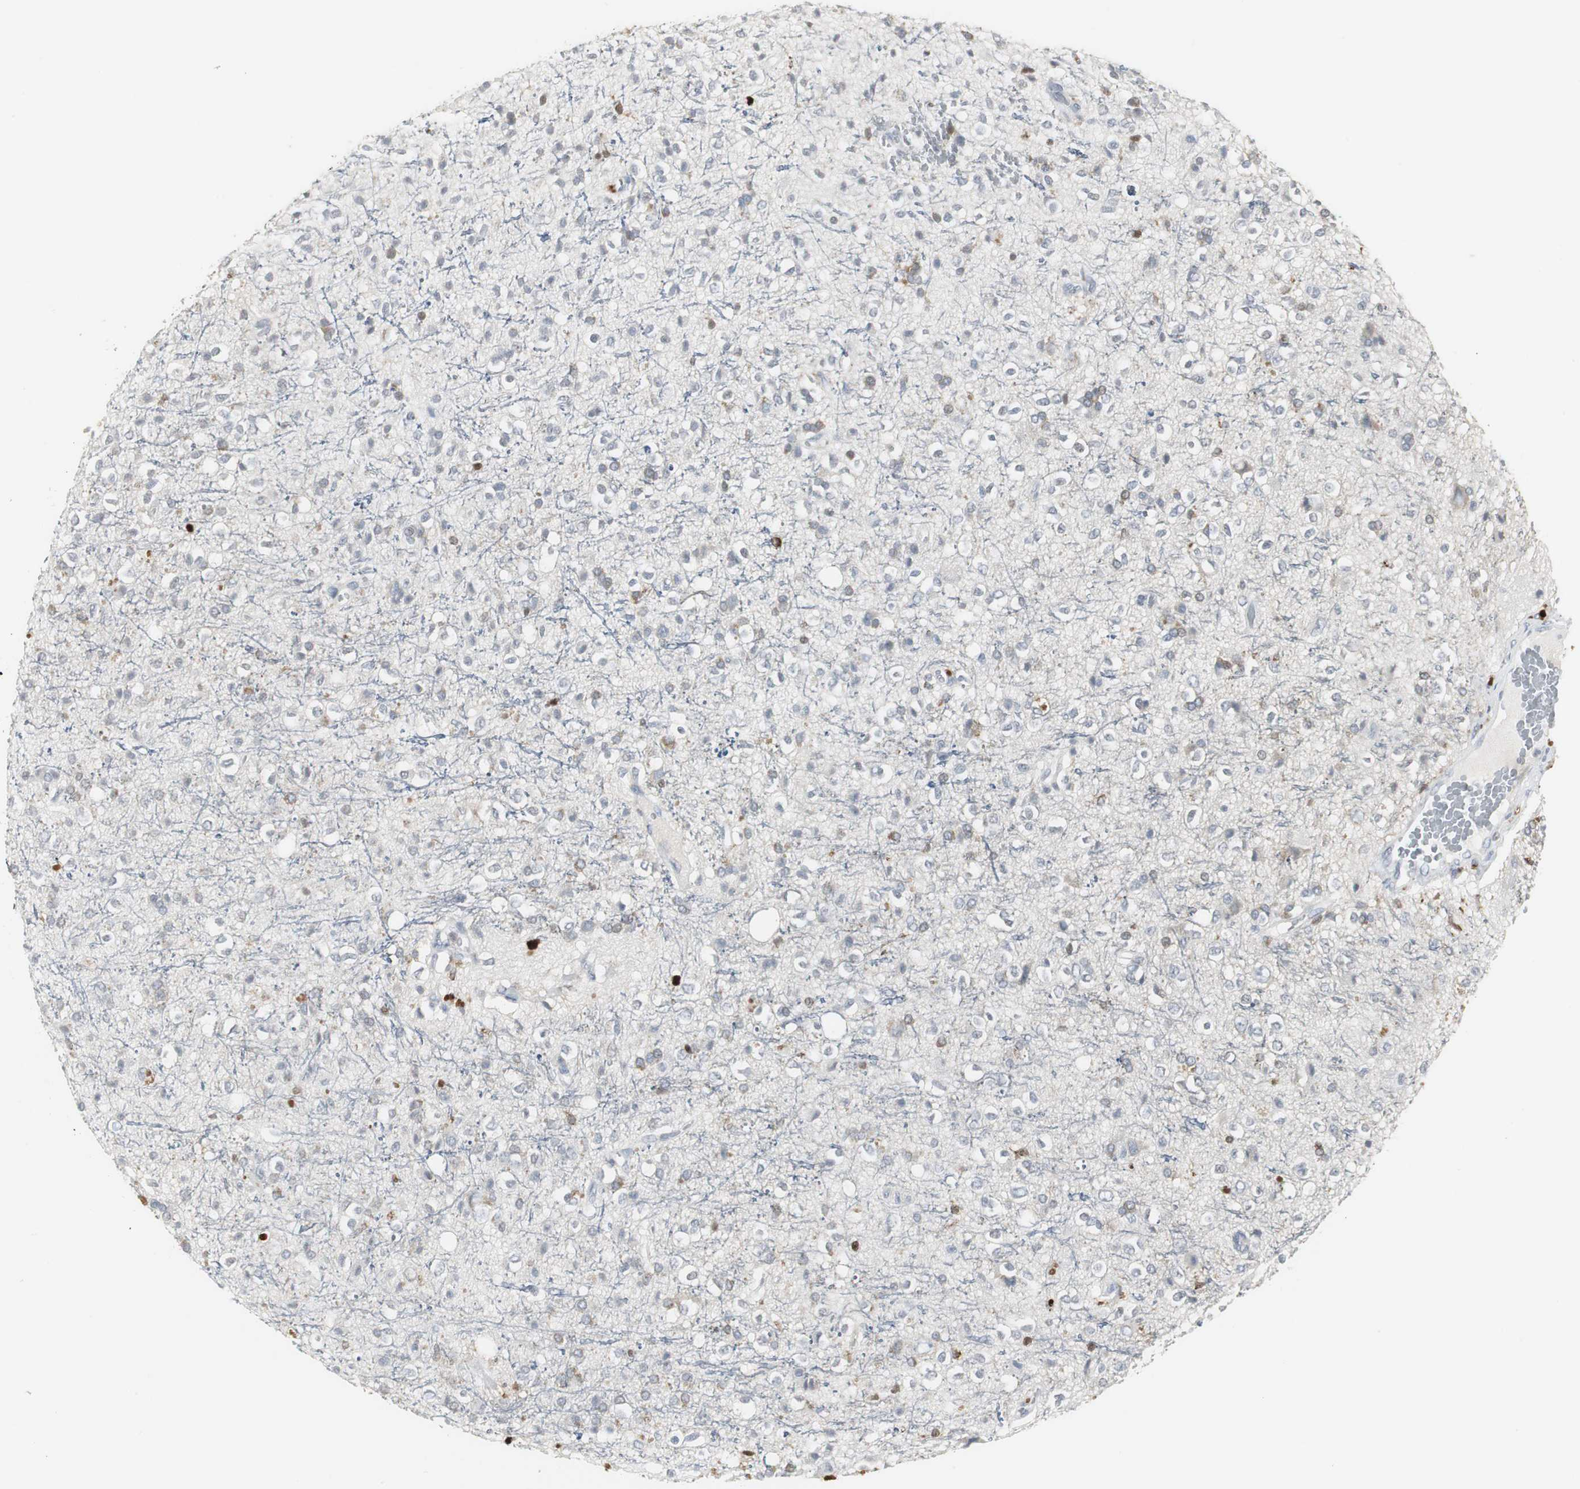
{"staining": {"intensity": "negative", "quantity": "none", "location": "none"}, "tissue": "glioma", "cell_type": "Tumor cells", "image_type": "cancer", "snomed": [{"axis": "morphology", "description": "Glioma, malignant, High grade"}, {"axis": "topography", "description": "Brain"}], "caption": "This is an immunohistochemistry image of human glioma. There is no positivity in tumor cells.", "gene": "PI15", "patient": {"sex": "male", "age": 47}}